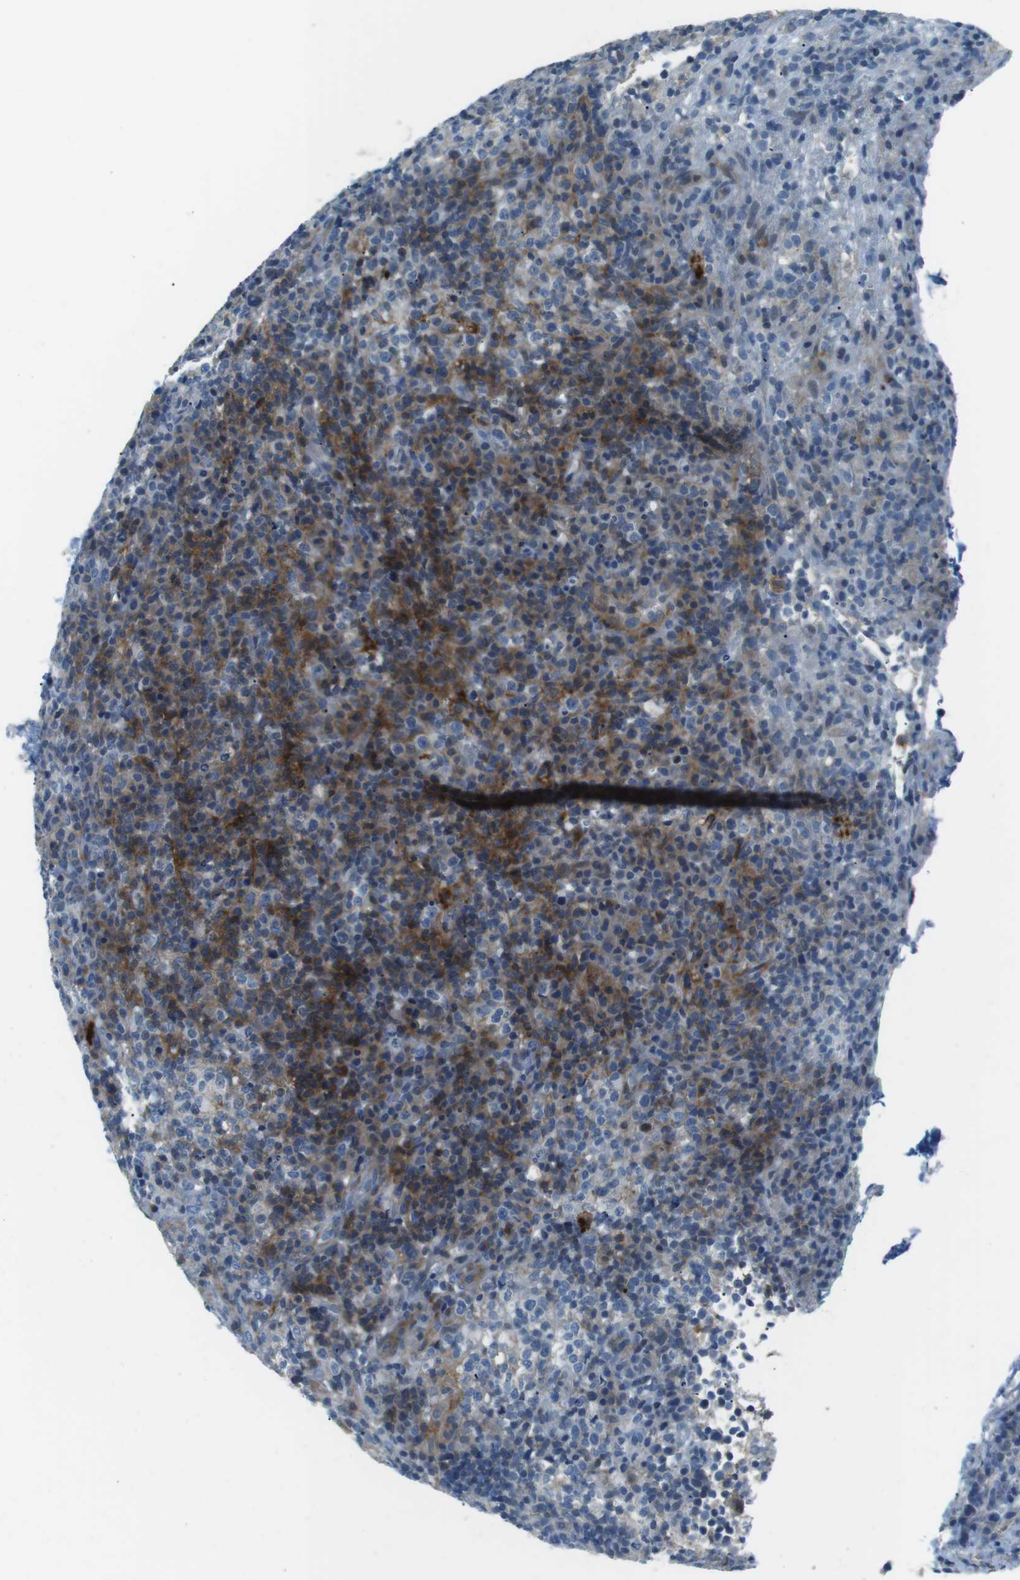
{"staining": {"intensity": "moderate", "quantity": "<25%", "location": "cytoplasmic/membranous"}, "tissue": "lymphoma", "cell_type": "Tumor cells", "image_type": "cancer", "snomed": [{"axis": "morphology", "description": "Malignant lymphoma, non-Hodgkin's type, High grade"}, {"axis": "topography", "description": "Lymph node"}], "caption": "Immunohistochemistry (IHC) of human high-grade malignant lymphoma, non-Hodgkin's type shows low levels of moderate cytoplasmic/membranous expression in about <25% of tumor cells.", "gene": "ARVCF", "patient": {"sex": "female", "age": 76}}